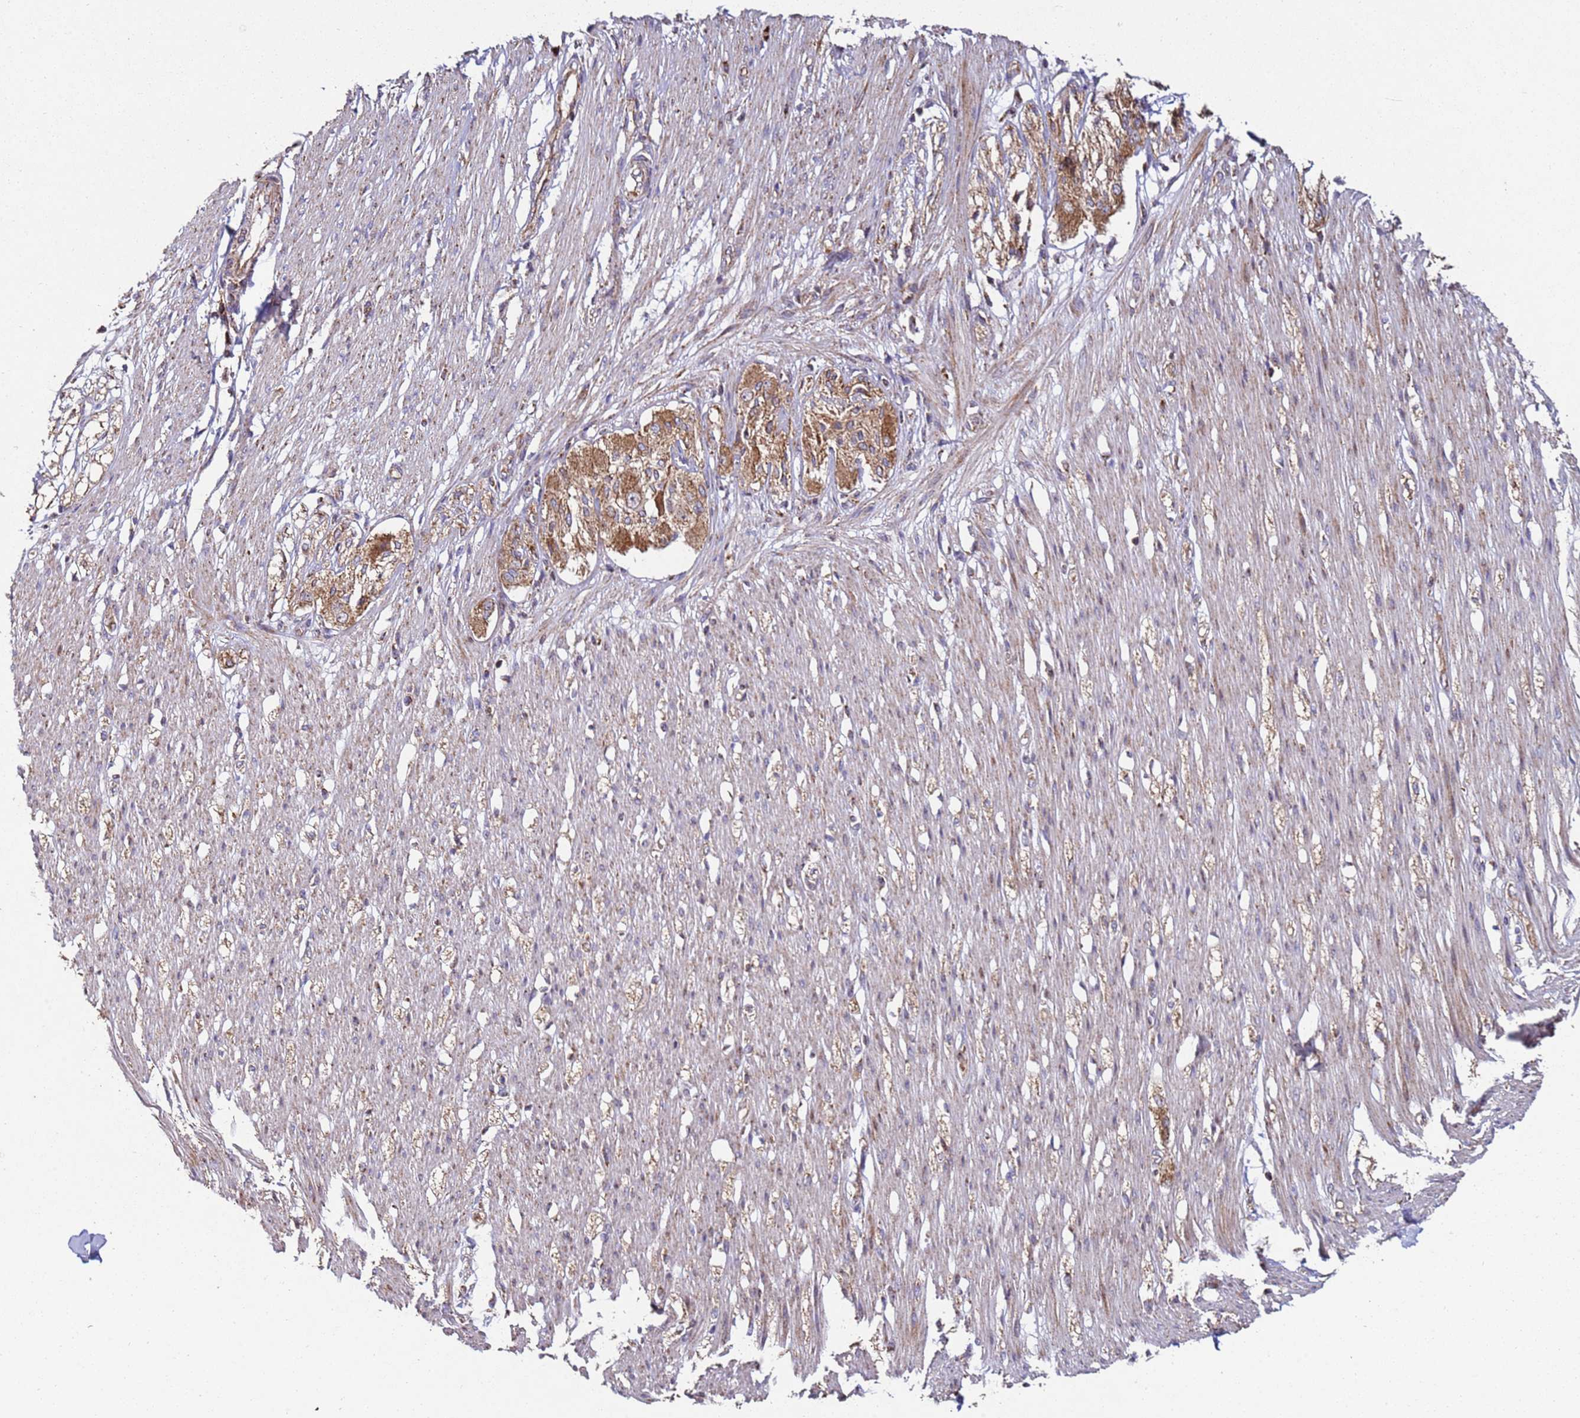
{"staining": {"intensity": "weak", "quantity": "25%-75%", "location": "cytoplasmic/membranous"}, "tissue": "smooth muscle", "cell_type": "Smooth muscle cells", "image_type": "normal", "snomed": [{"axis": "morphology", "description": "Normal tissue, NOS"}, {"axis": "morphology", "description": "Adenocarcinoma, NOS"}, {"axis": "topography", "description": "Colon"}, {"axis": "topography", "description": "Peripheral nerve tissue"}], "caption": "Immunohistochemistry (IHC) micrograph of unremarkable smooth muscle stained for a protein (brown), which shows low levels of weak cytoplasmic/membranous positivity in approximately 25%-75% of smooth muscle cells.", "gene": "FBXO33", "patient": {"sex": "male", "age": 14}}